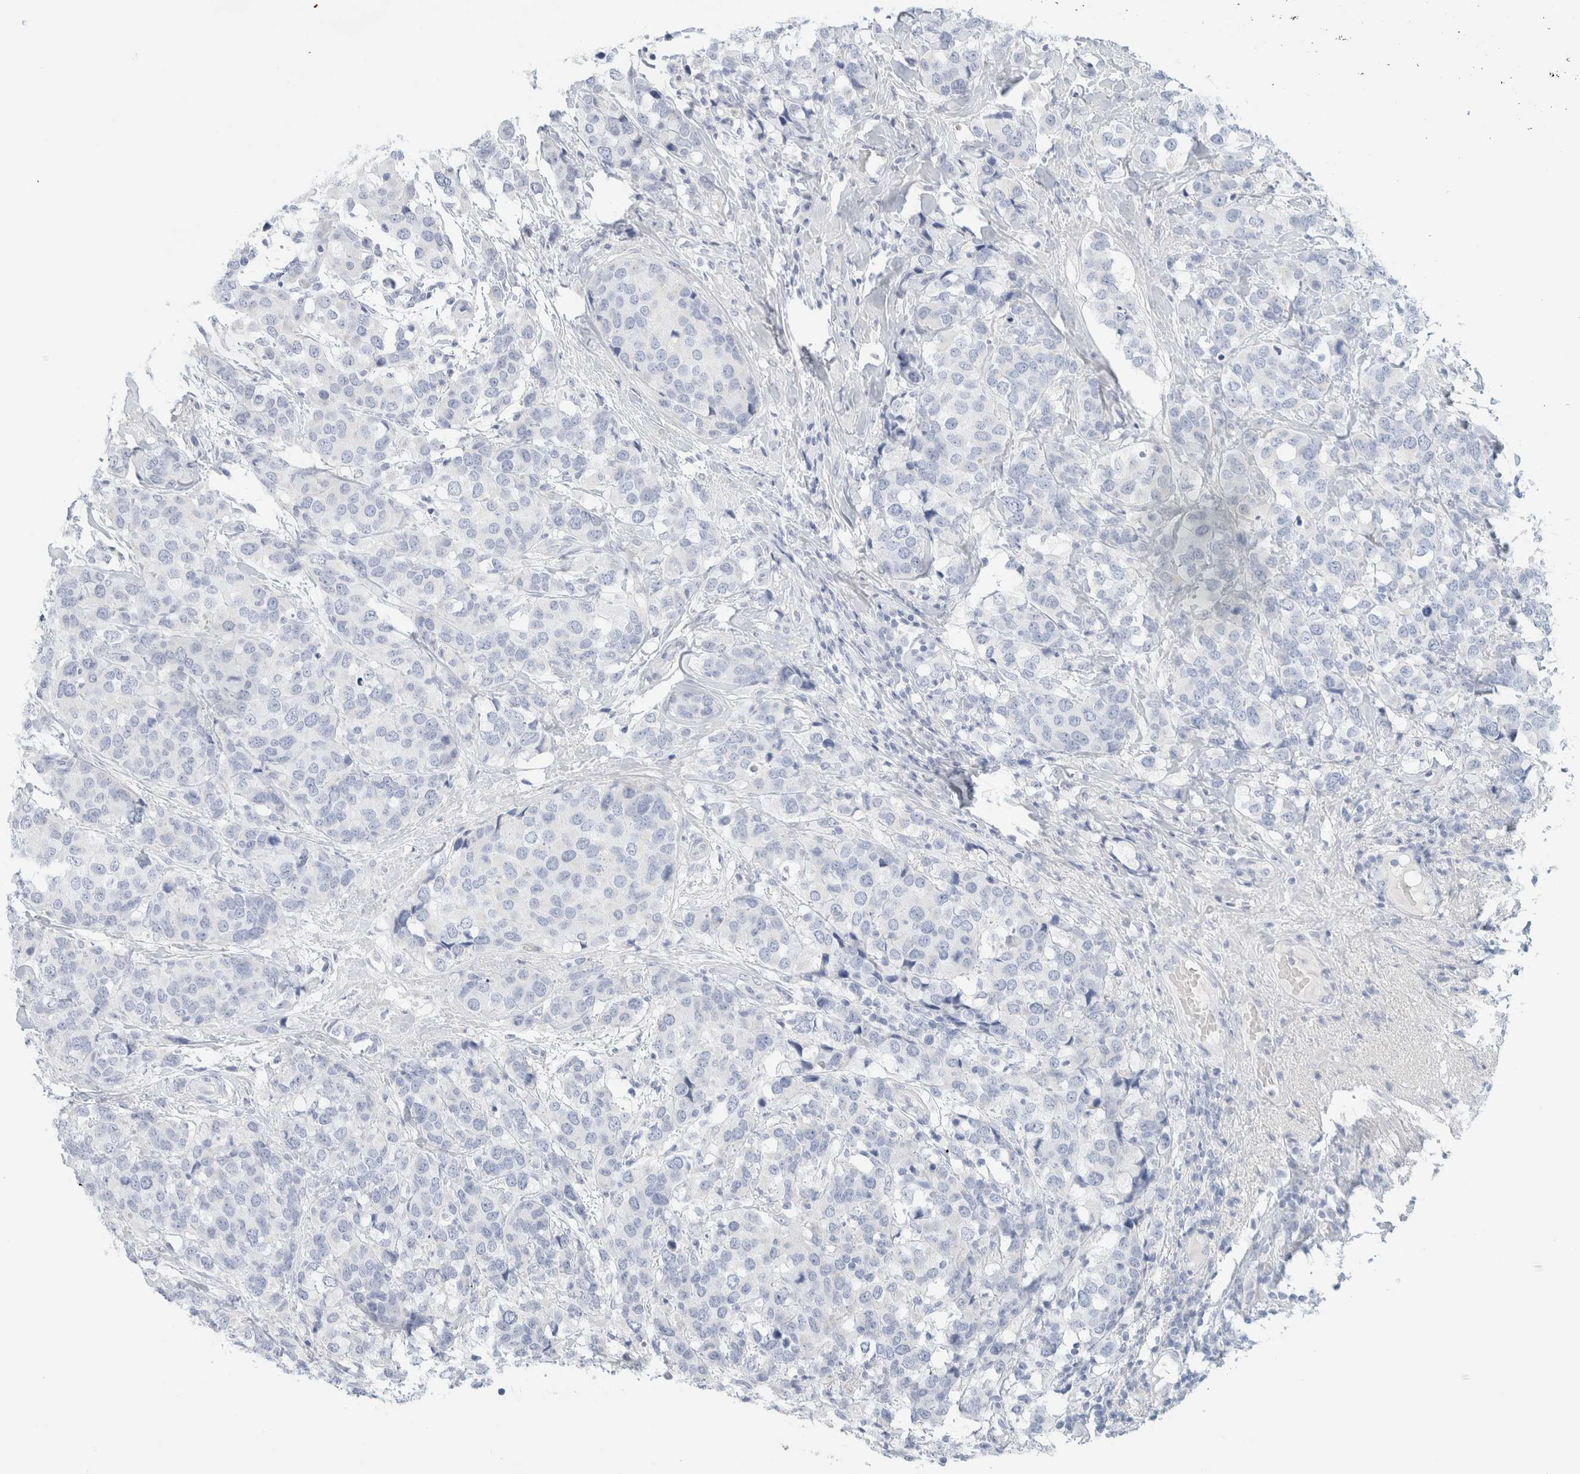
{"staining": {"intensity": "negative", "quantity": "none", "location": "none"}, "tissue": "breast cancer", "cell_type": "Tumor cells", "image_type": "cancer", "snomed": [{"axis": "morphology", "description": "Lobular carcinoma"}, {"axis": "topography", "description": "Breast"}], "caption": "Immunohistochemical staining of lobular carcinoma (breast) displays no significant expression in tumor cells. (IHC, brightfield microscopy, high magnification).", "gene": "HEXD", "patient": {"sex": "female", "age": 59}}